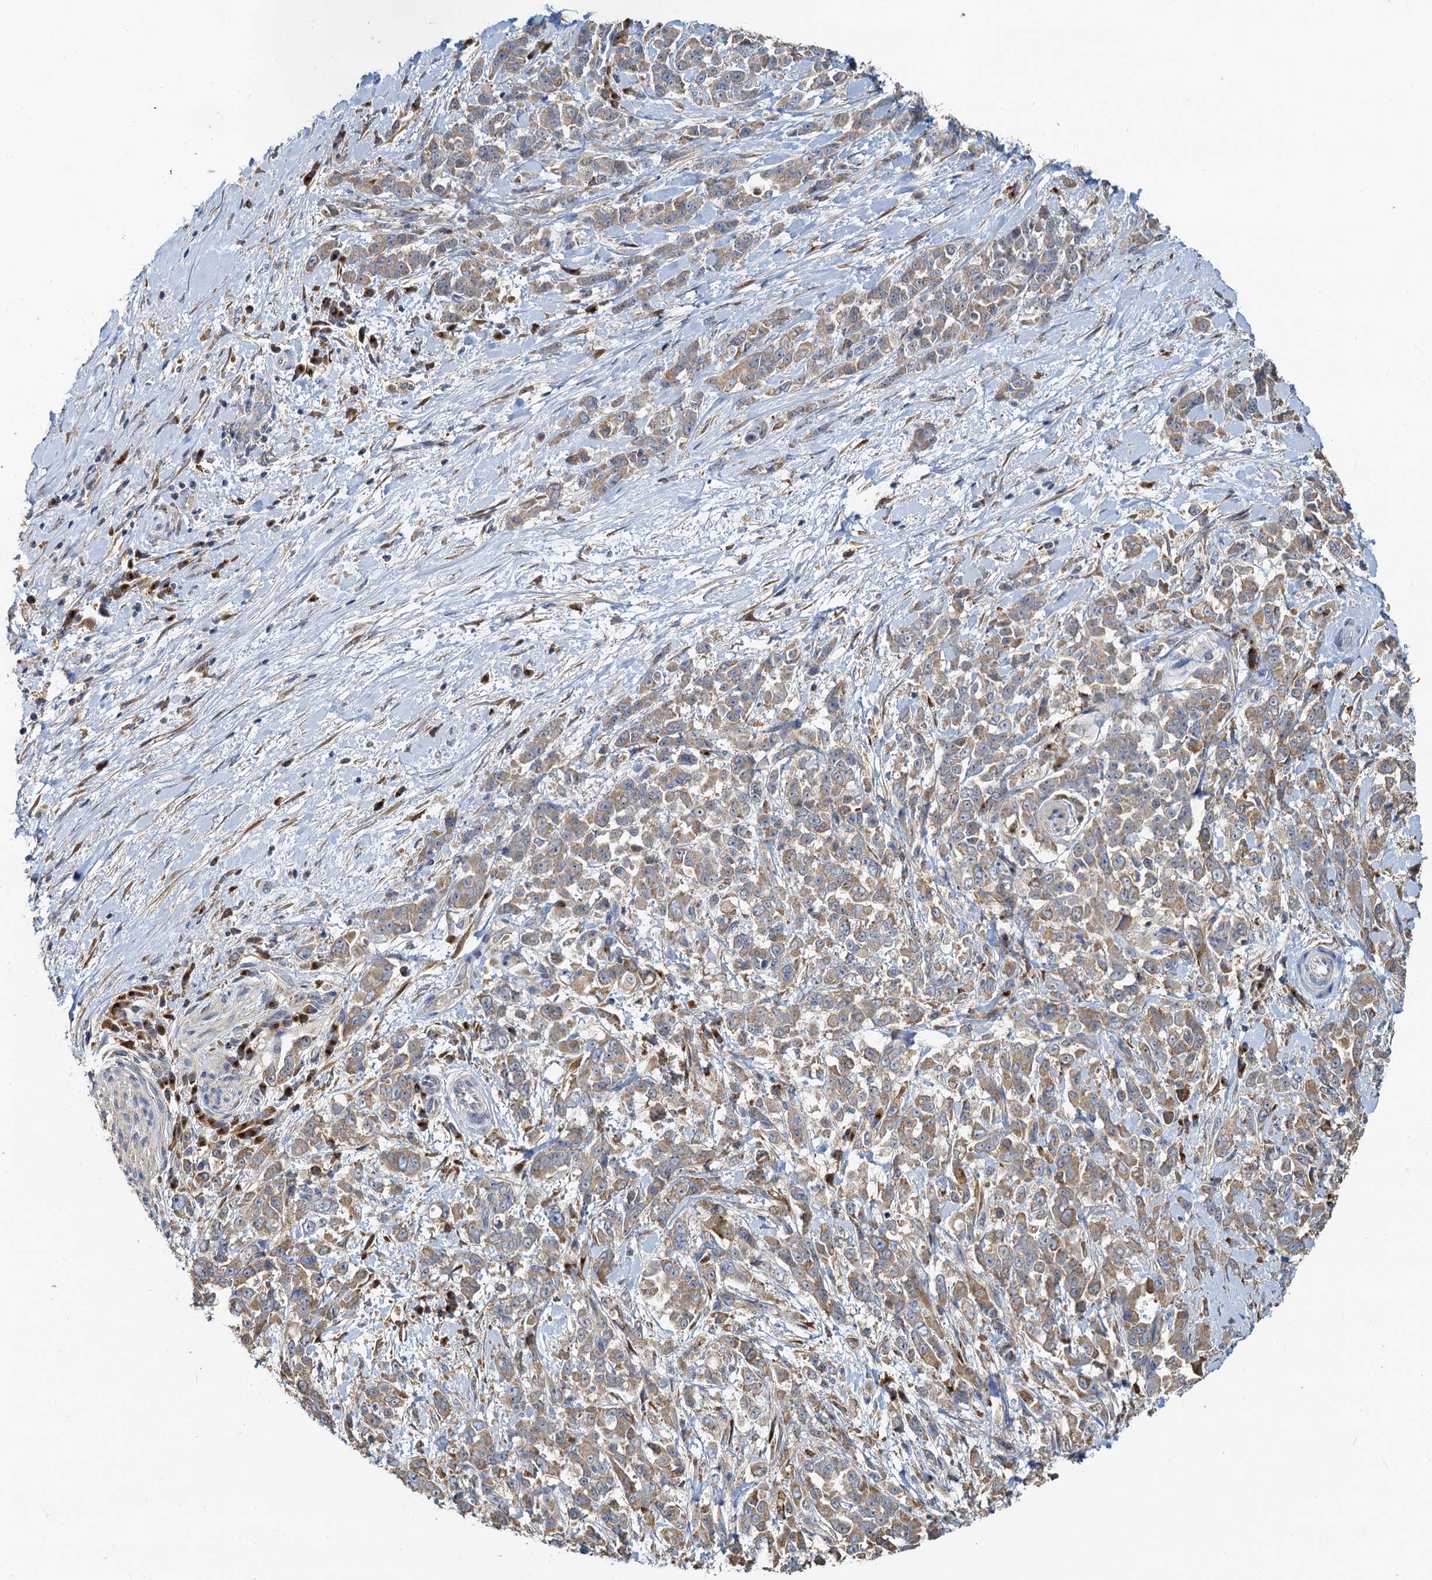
{"staining": {"intensity": "moderate", "quantity": "25%-75%", "location": "cytoplasmic/membranous"}, "tissue": "pancreatic cancer", "cell_type": "Tumor cells", "image_type": "cancer", "snomed": [{"axis": "morphology", "description": "Normal tissue, NOS"}, {"axis": "morphology", "description": "Adenocarcinoma, NOS"}, {"axis": "topography", "description": "Pancreas"}], "caption": "Pancreatic cancer (adenocarcinoma) tissue reveals moderate cytoplasmic/membranous positivity in about 25%-75% of tumor cells", "gene": "NKAPD1", "patient": {"sex": "female", "age": 64}}